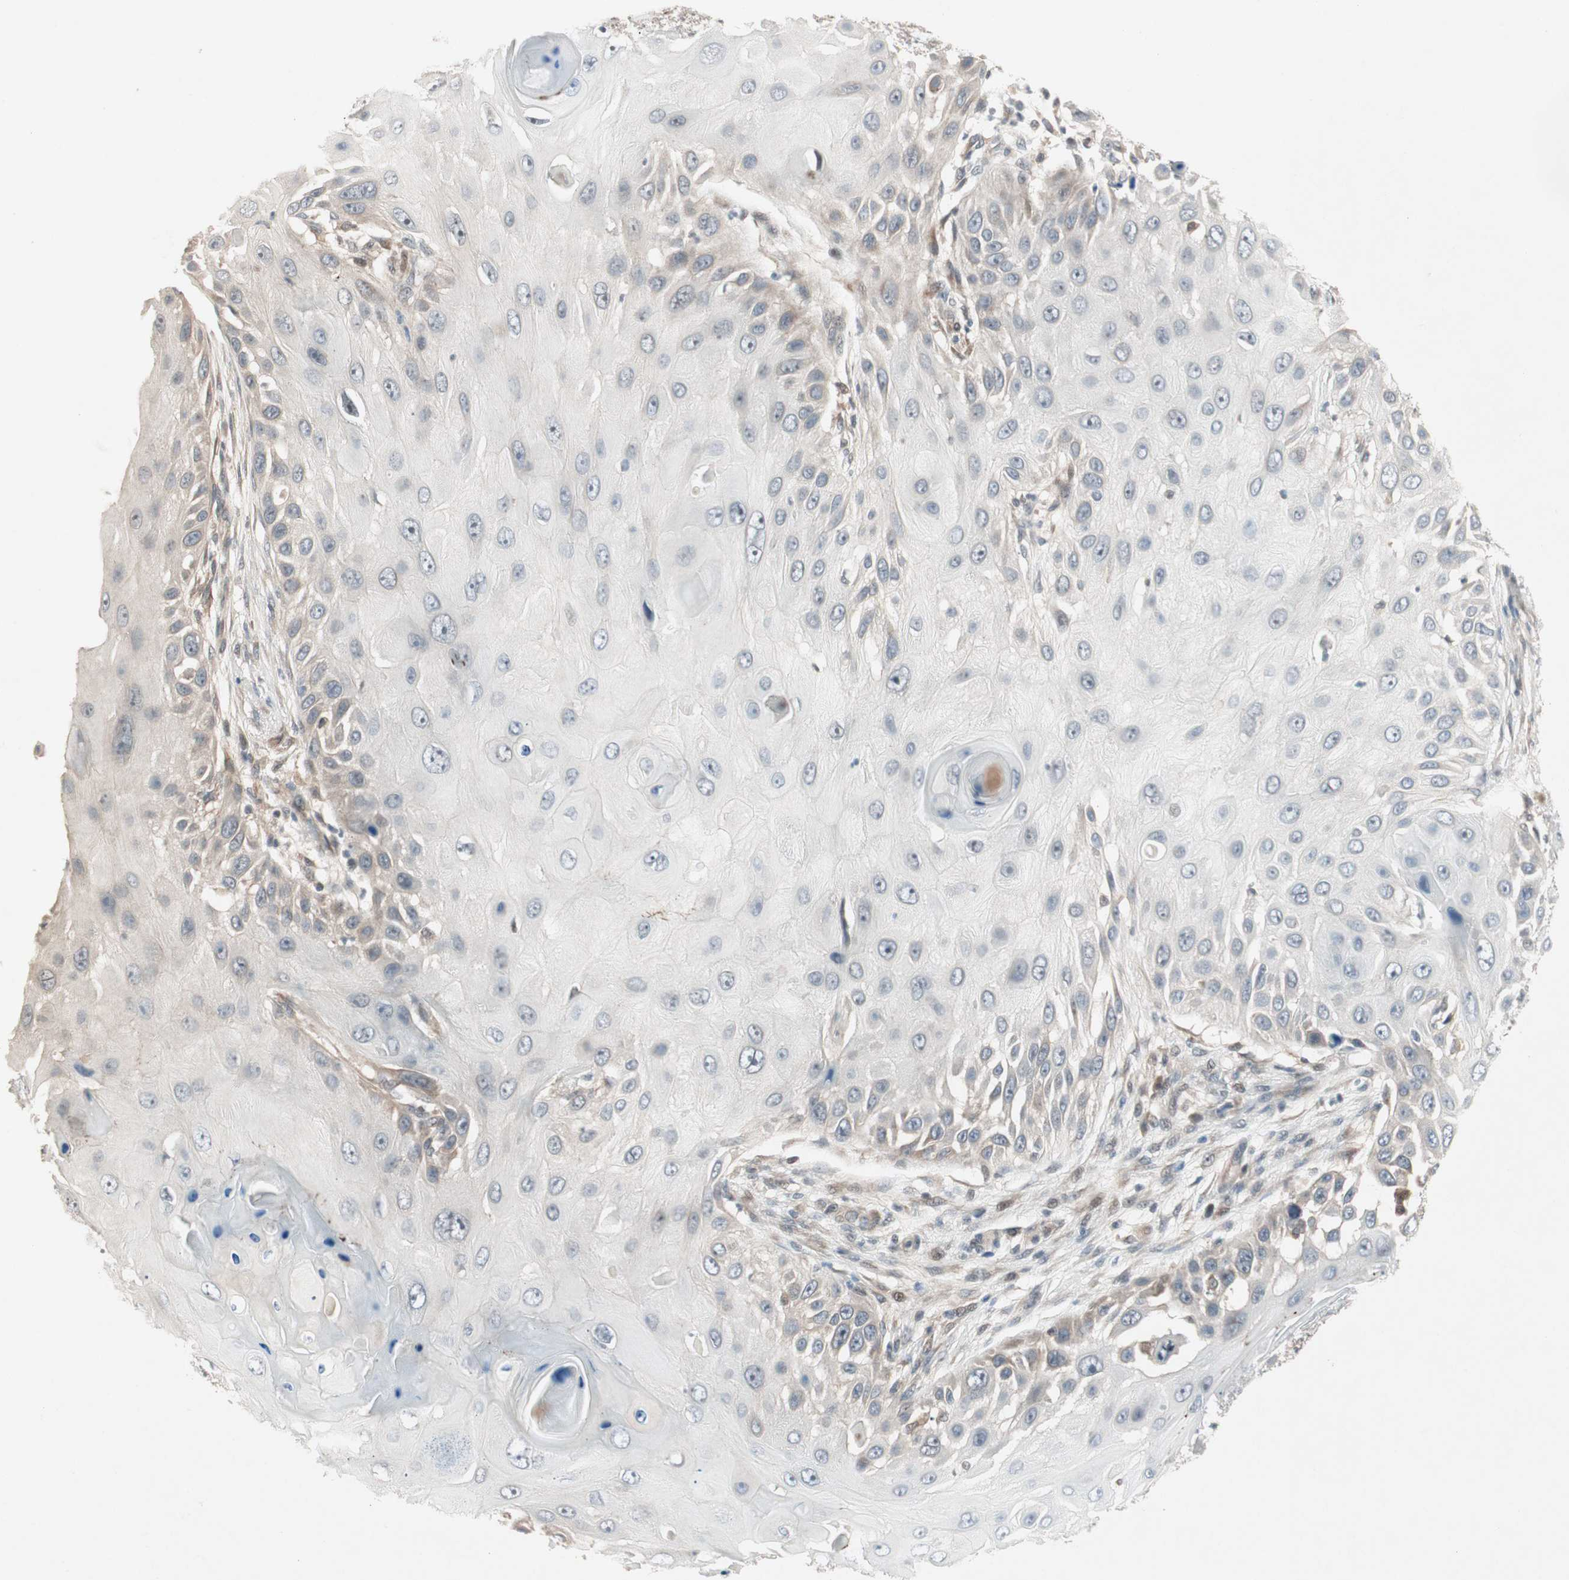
{"staining": {"intensity": "weak", "quantity": "25%-75%", "location": "cytoplasmic/membranous"}, "tissue": "skin cancer", "cell_type": "Tumor cells", "image_type": "cancer", "snomed": [{"axis": "morphology", "description": "Squamous cell carcinoma, NOS"}, {"axis": "topography", "description": "Skin"}], "caption": "DAB immunohistochemical staining of human skin cancer exhibits weak cytoplasmic/membranous protein staining in about 25%-75% of tumor cells.", "gene": "PGBD1", "patient": {"sex": "female", "age": 44}}